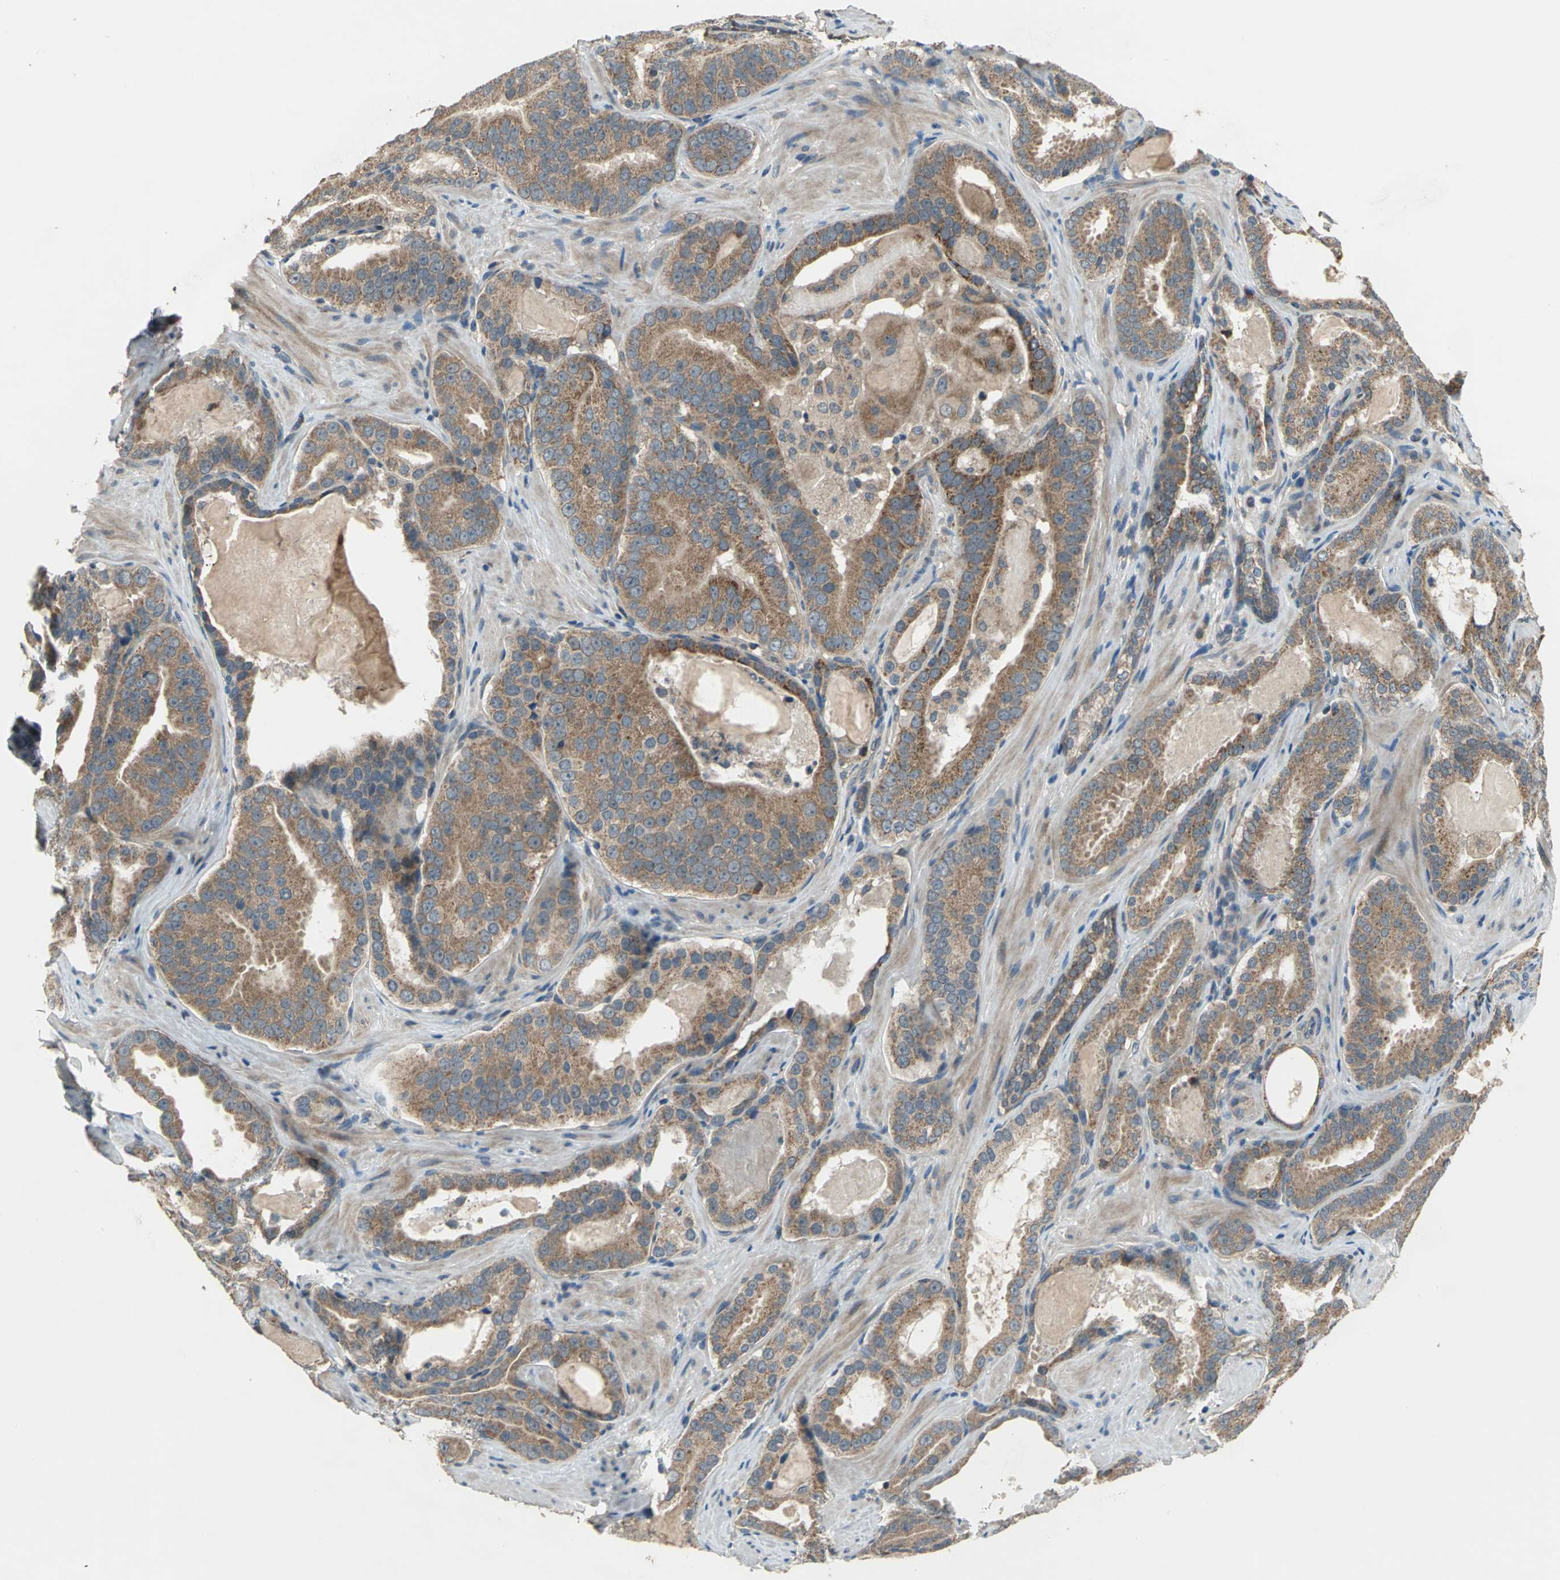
{"staining": {"intensity": "moderate", "quantity": ">75%", "location": "cytoplasmic/membranous"}, "tissue": "prostate cancer", "cell_type": "Tumor cells", "image_type": "cancer", "snomed": [{"axis": "morphology", "description": "Adenocarcinoma, Low grade"}, {"axis": "topography", "description": "Prostate"}], "caption": "Human prostate low-grade adenocarcinoma stained with a protein marker demonstrates moderate staining in tumor cells.", "gene": "TRAK1", "patient": {"sex": "male", "age": 59}}